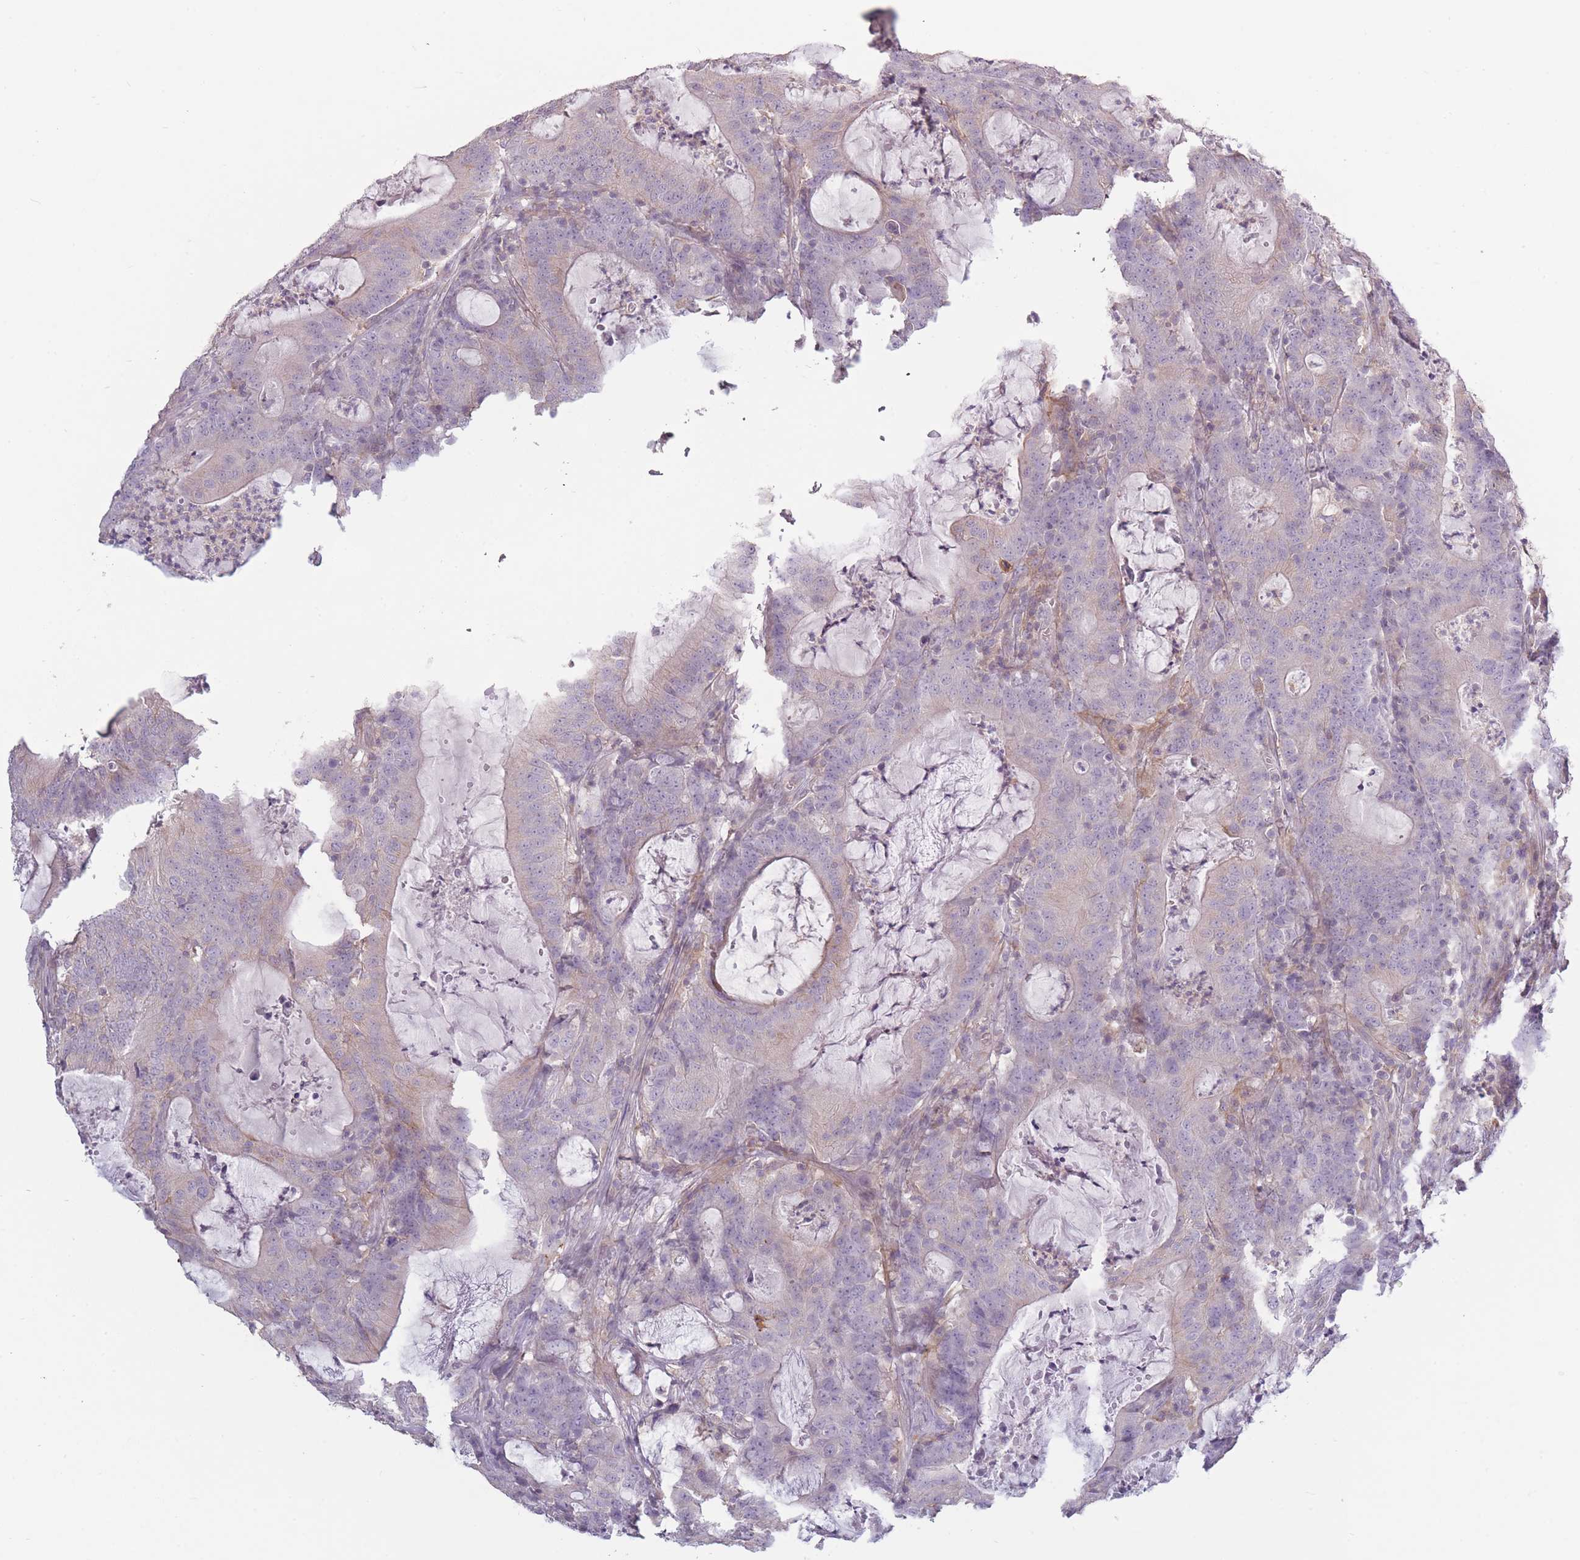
{"staining": {"intensity": "negative", "quantity": "none", "location": "none"}, "tissue": "colorectal cancer", "cell_type": "Tumor cells", "image_type": "cancer", "snomed": [{"axis": "morphology", "description": "Adenocarcinoma, NOS"}, {"axis": "topography", "description": "Colon"}], "caption": "Immunohistochemistry of human colorectal adenocarcinoma reveals no staining in tumor cells.", "gene": "TET3", "patient": {"sex": "male", "age": 83}}